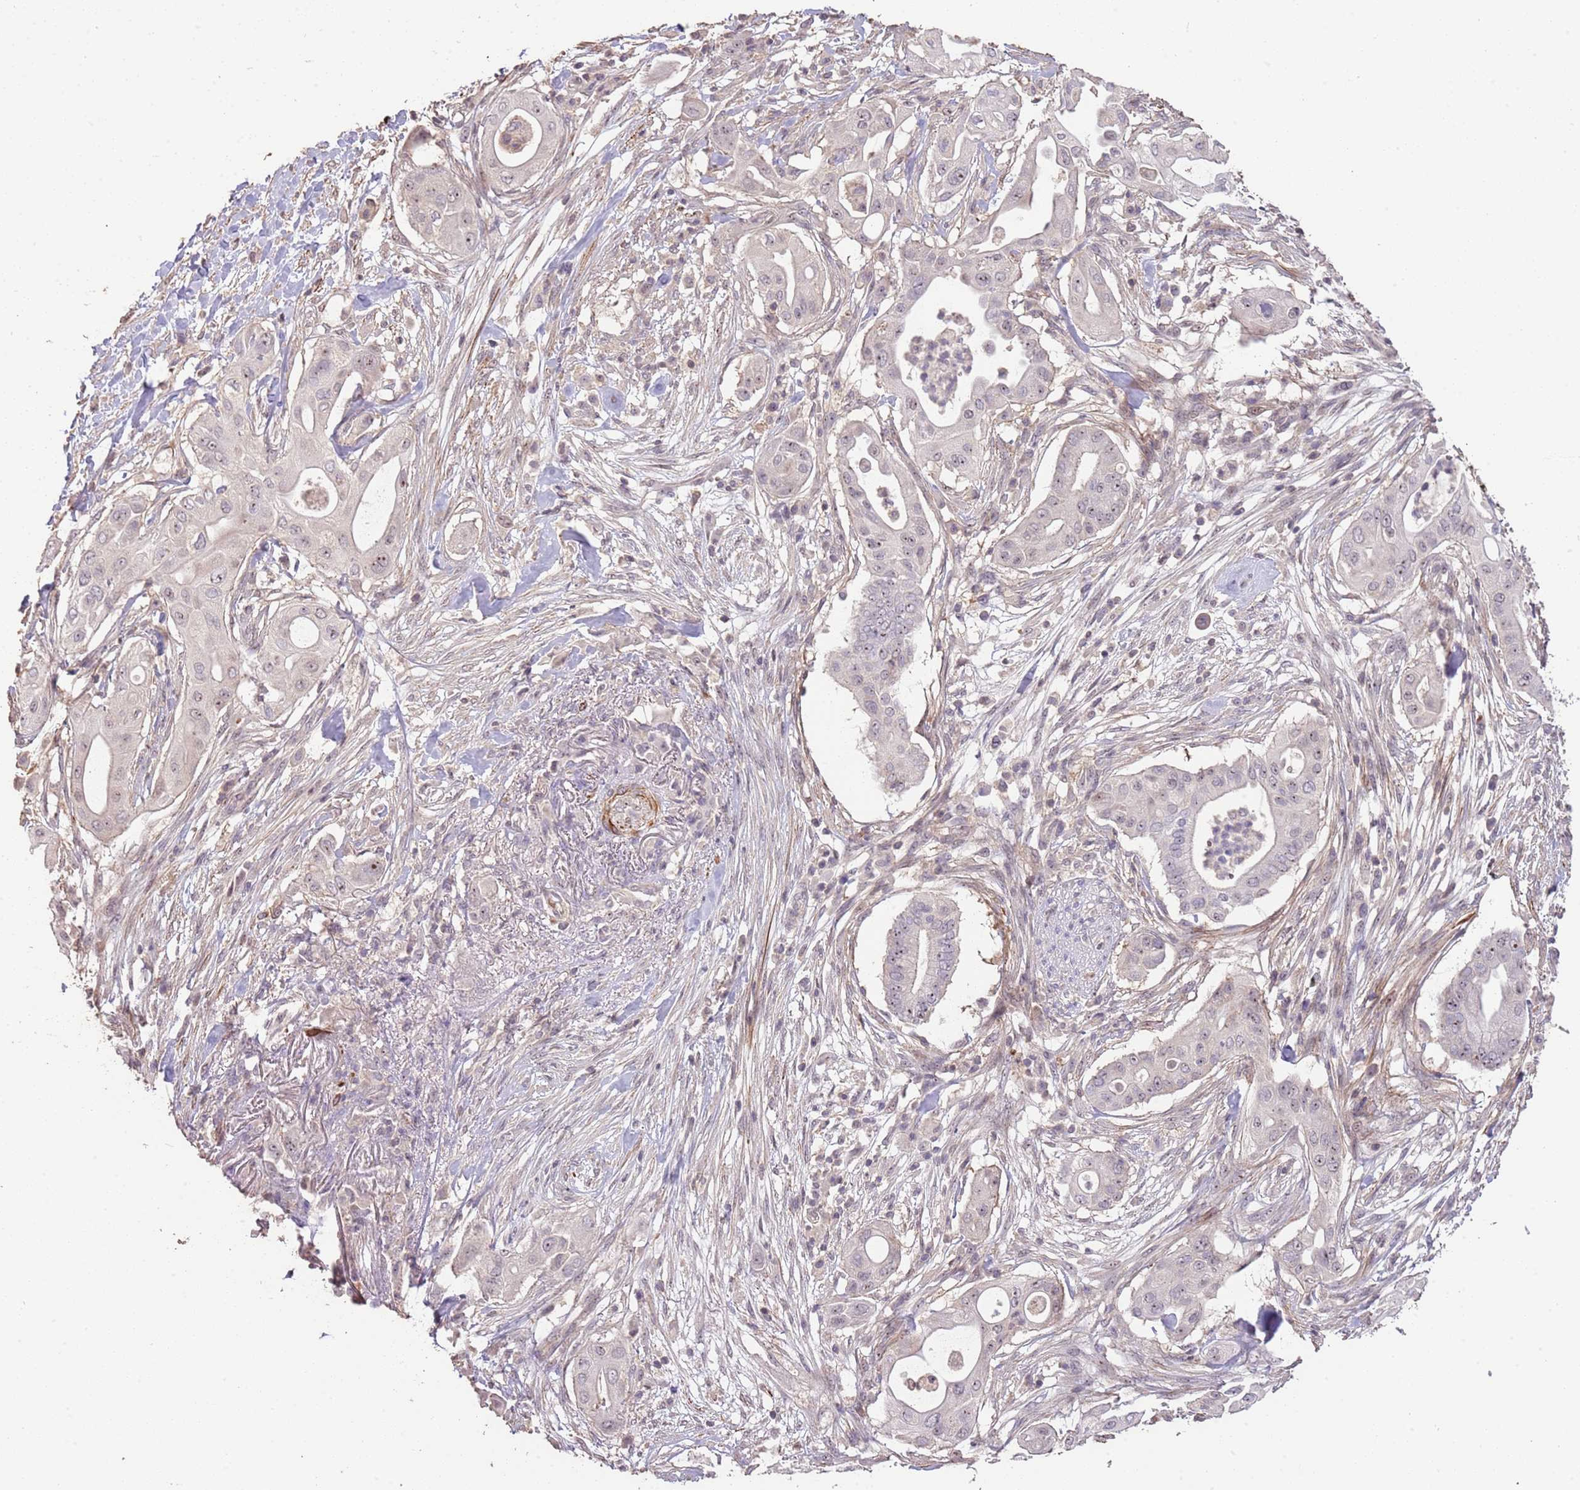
{"staining": {"intensity": "negative", "quantity": "none", "location": "none"}, "tissue": "pancreatic cancer", "cell_type": "Tumor cells", "image_type": "cancer", "snomed": [{"axis": "morphology", "description": "Adenocarcinoma, NOS"}, {"axis": "topography", "description": "Pancreas"}], "caption": "There is no significant staining in tumor cells of pancreatic cancer (adenocarcinoma).", "gene": "ADTRP", "patient": {"sex": "male", "age": 68}}